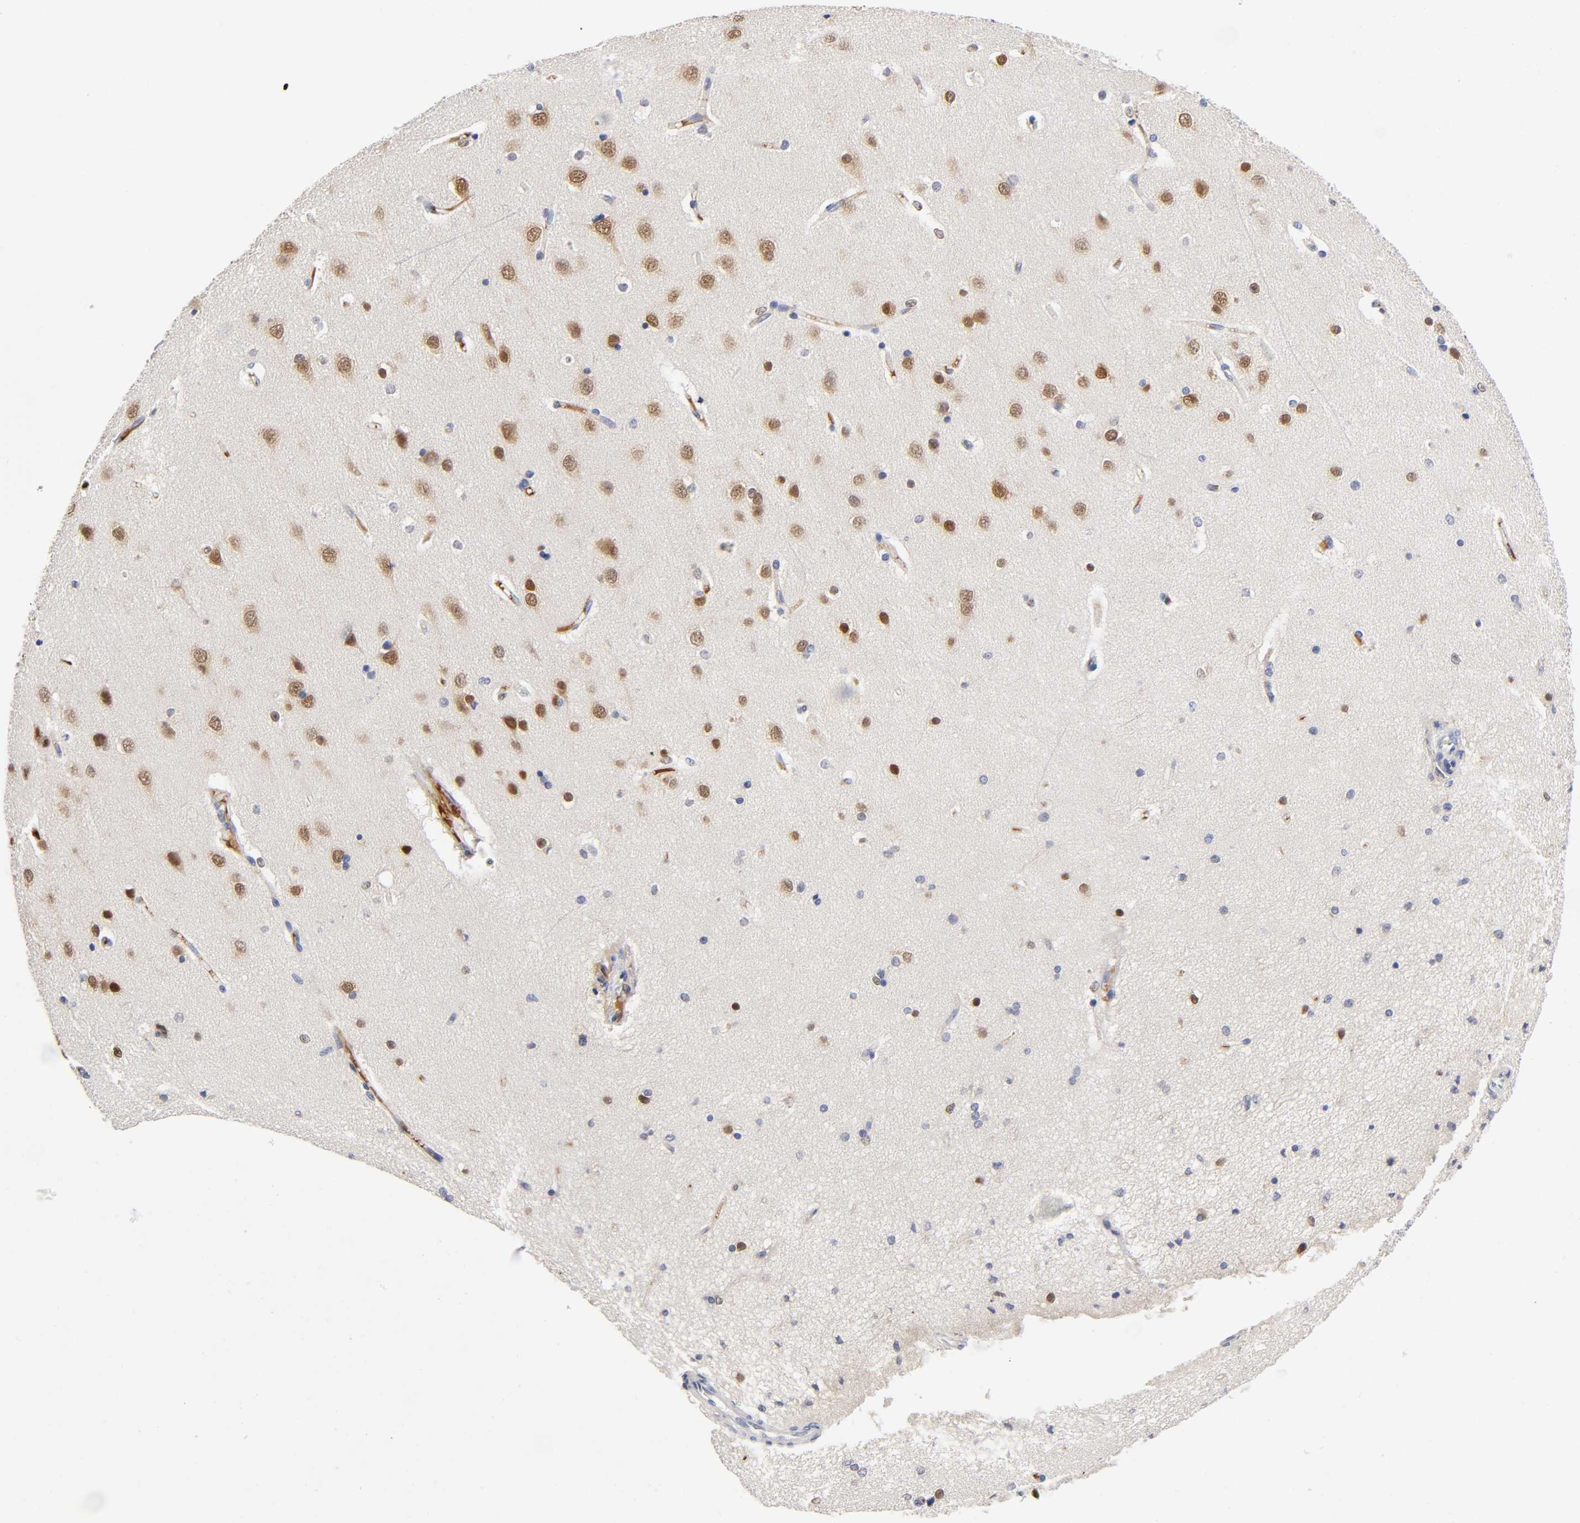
{"staining": {"intensity": "moderate", "quantity": "25%-75%", "location": "cytoplasmic/membranous"}, "tissue": "cerebral cortex", "cell_type": "Endothelial cells", "image_type": "normal", "snomed": [{"axis": "morphology", "description": "Normal tissue, NOS"}, {"axis": "topography", "description": "Cerebral cortex"}], "caption": "Benign cerebral cortex demonstrates moderate cytoplasmic/membranous staining in approximately 25%-75% of endothelial cells, visualized by immunohistochemistry.", "gene": "NOVA1", "patient": {"sex": "female", "age": 54}}